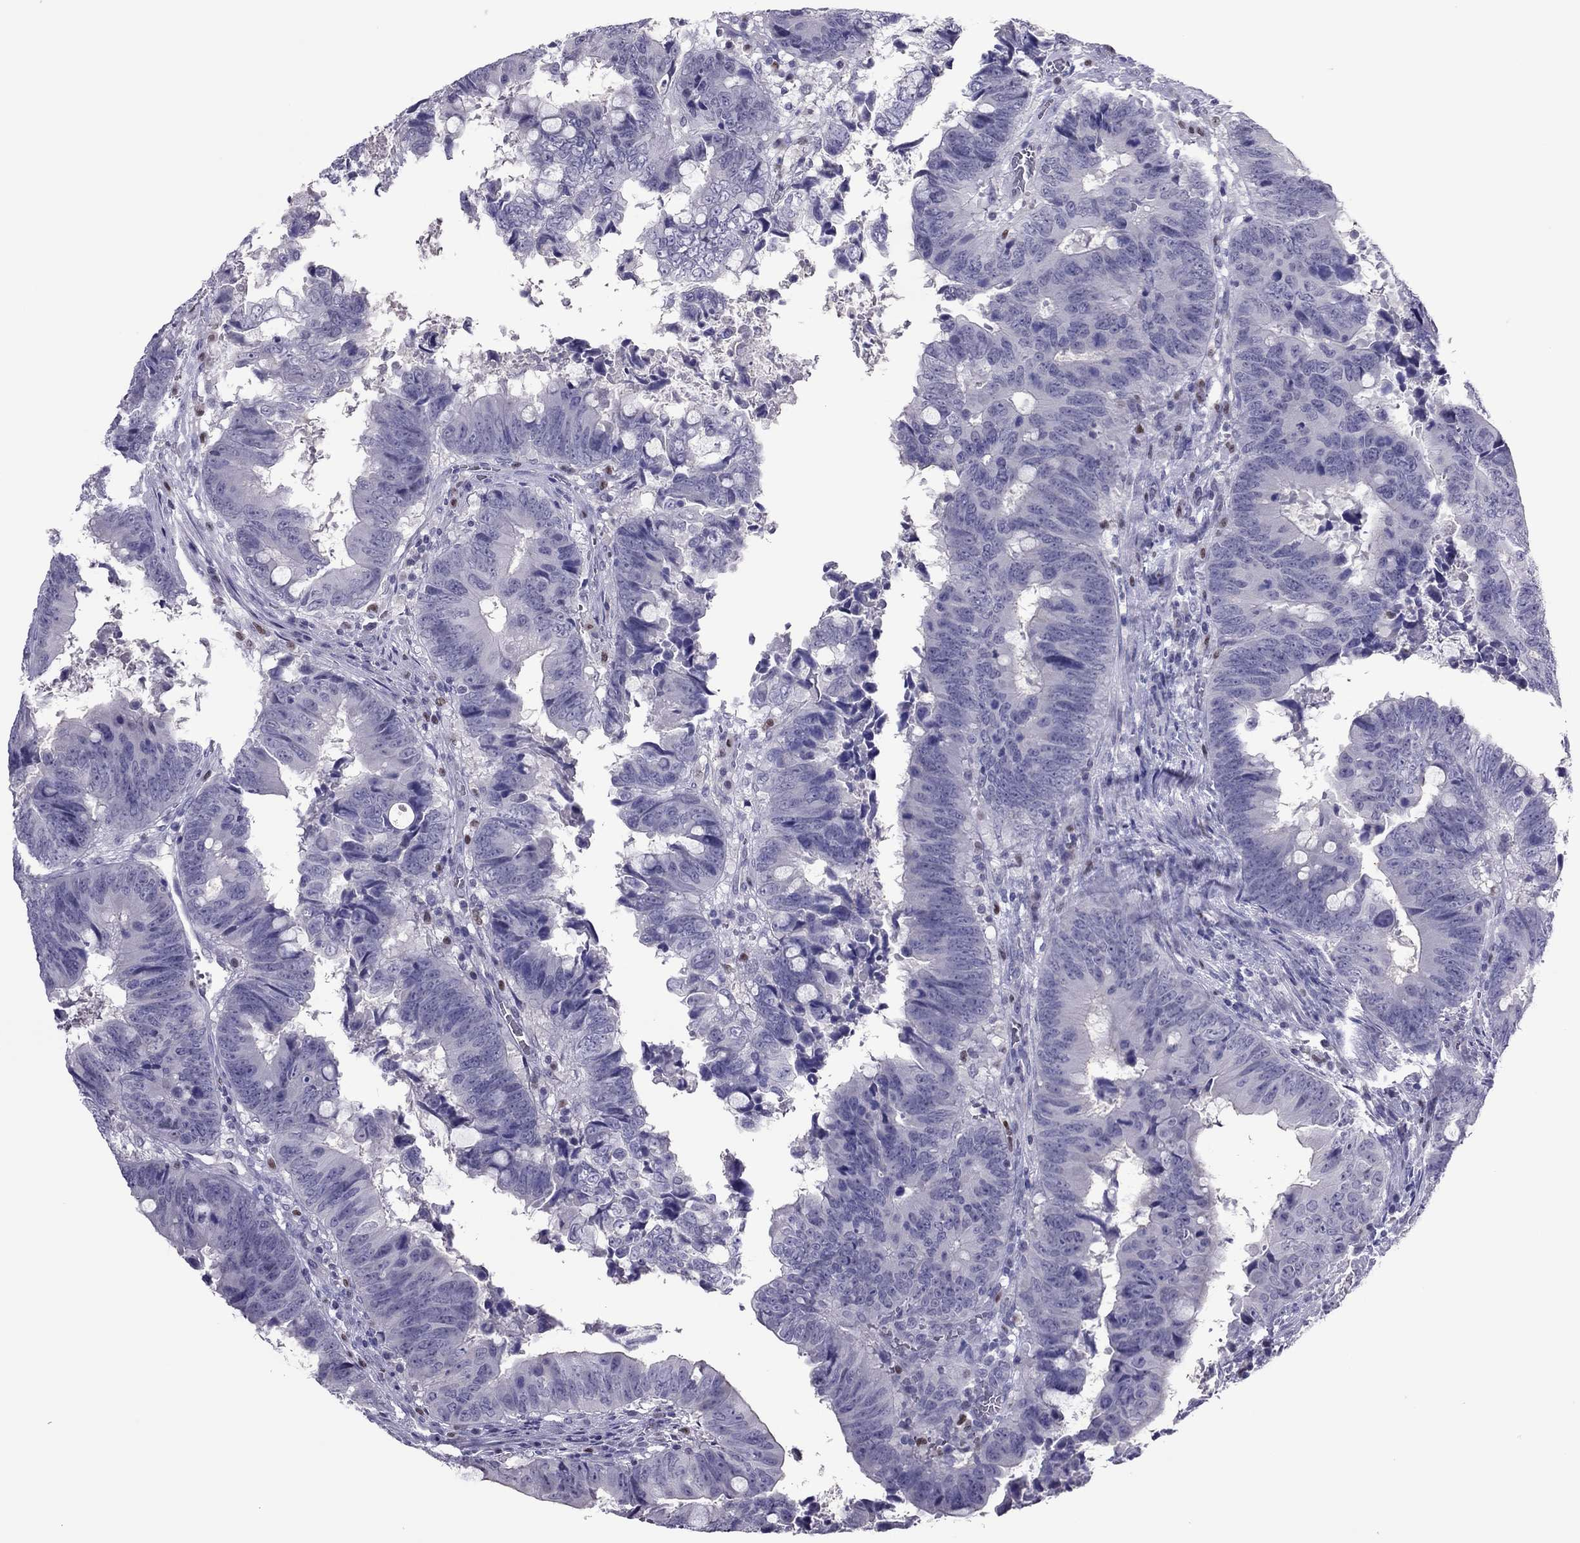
{"staining": {"intensity": "negative", "quantity": "none", "location": "none"}, "tissue": "colorectal cancer", "cell_type": "Tumor cells", "image_type": "cancer", "snomed": [{"axis": "morphology", "description": "Adenocarcinoma, NOS"}, {"axis": "topography", "description": "Colon"}], "caption": "An immunohistochemistry image of colorectal cancer is shown. There is no staining in tumor cells of colorectal cancer.", "gene": "SPINT3", "patient": {"sex": "female", "age": 82}}